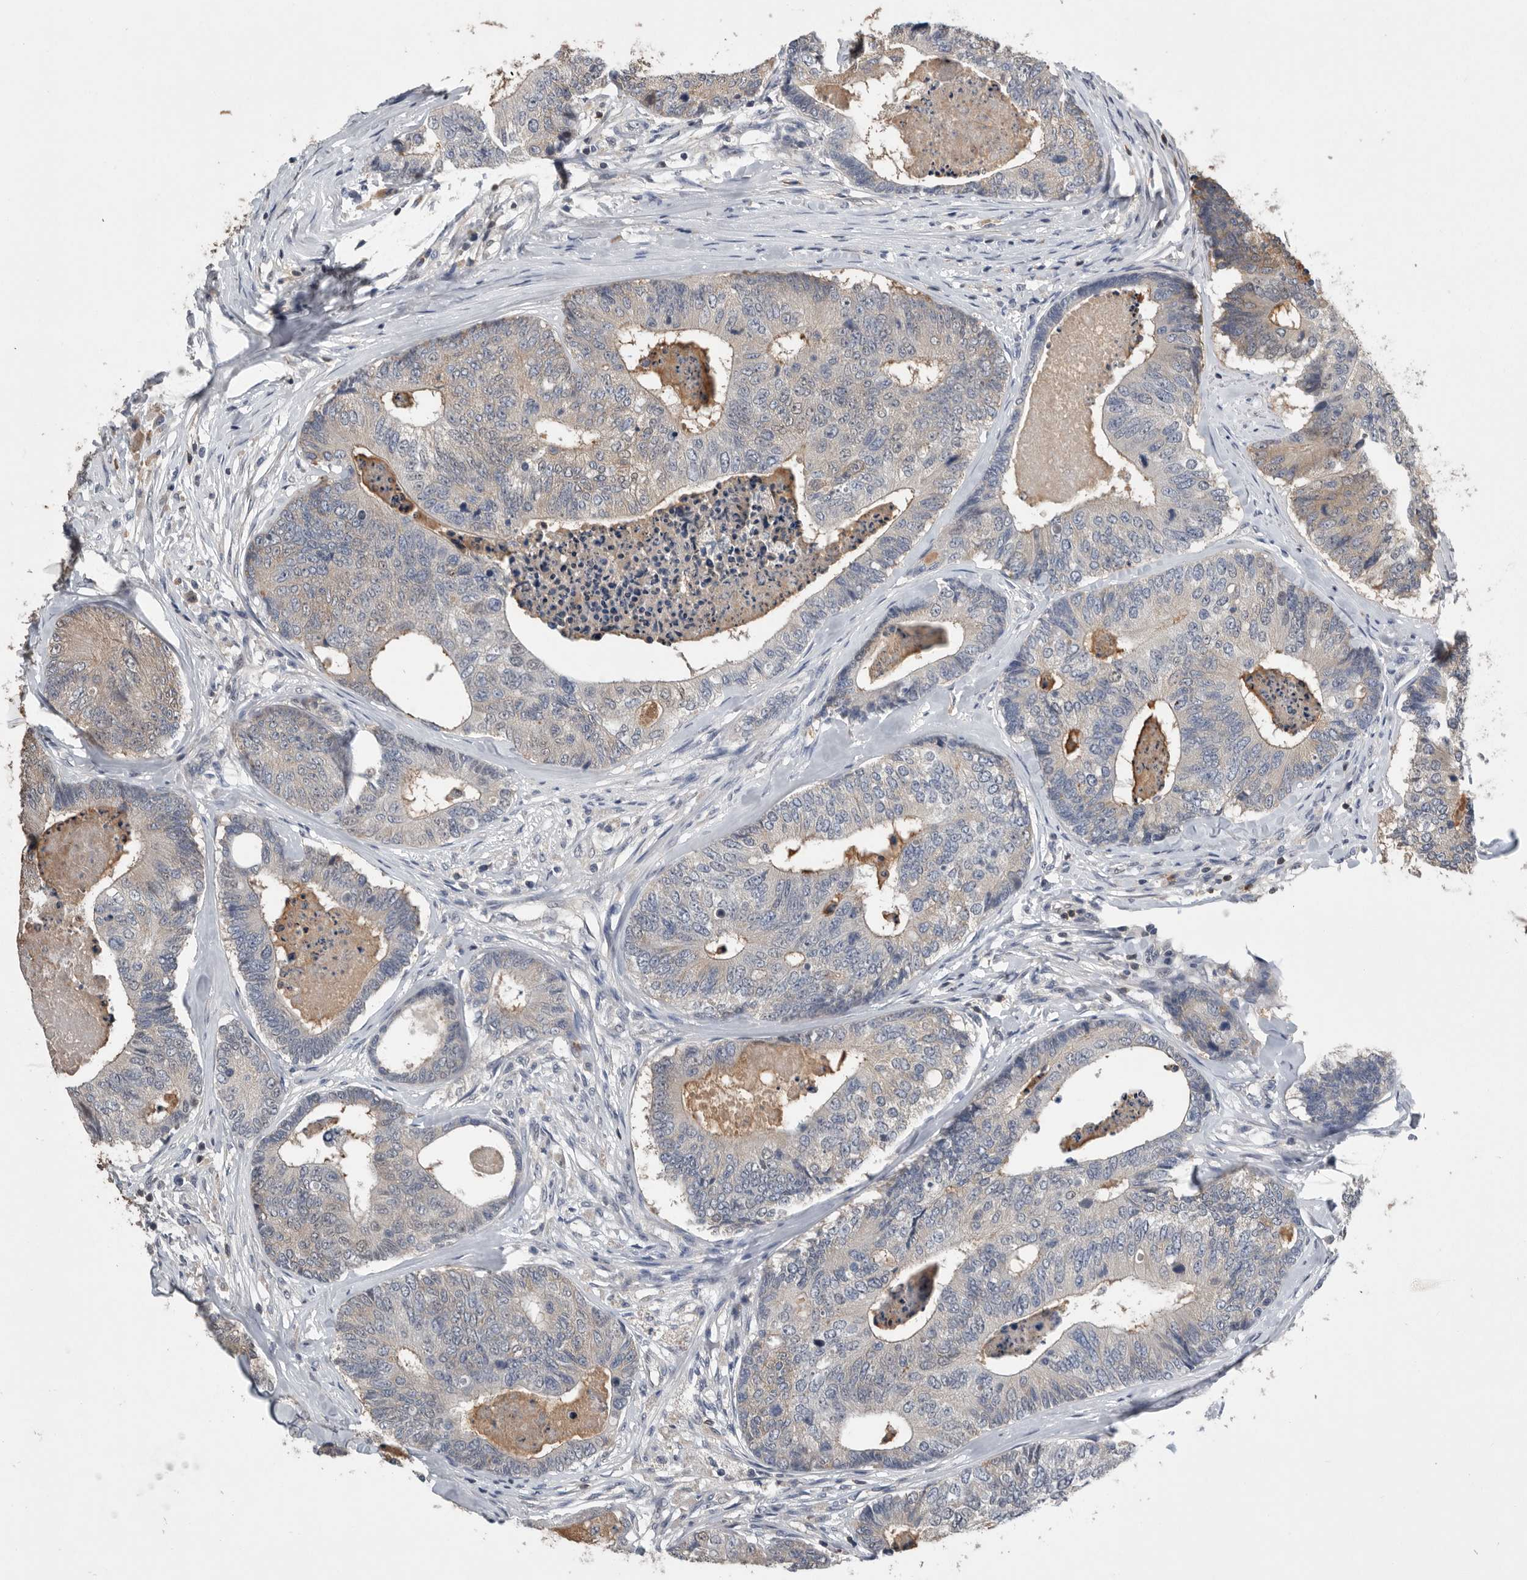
{"staining": {"intensity": "negative", "quantity": "none", "location": "none"}, "tissue": "colorectal cancer", "cell_type": "Tumor cells", "image_type": "cancer", "snomed": [{"axis": "morphology", "description": "Adenocarcinoma, NOS"}, {"axis": "topography", "description": "Colon"}], "caption": "This photomicrograph is of colorectal cancer (adenocarcinoma) stained with IHC to label a protein in brown with the nuclei are counter-stained blue. There is no positivity in tumor cells. The staining is performed using DAB brown chromogen with nuclei counter-stained in using hematoxylin.", "gene": "PDCD4", "patient": {"sex": "female", "age": 67}}